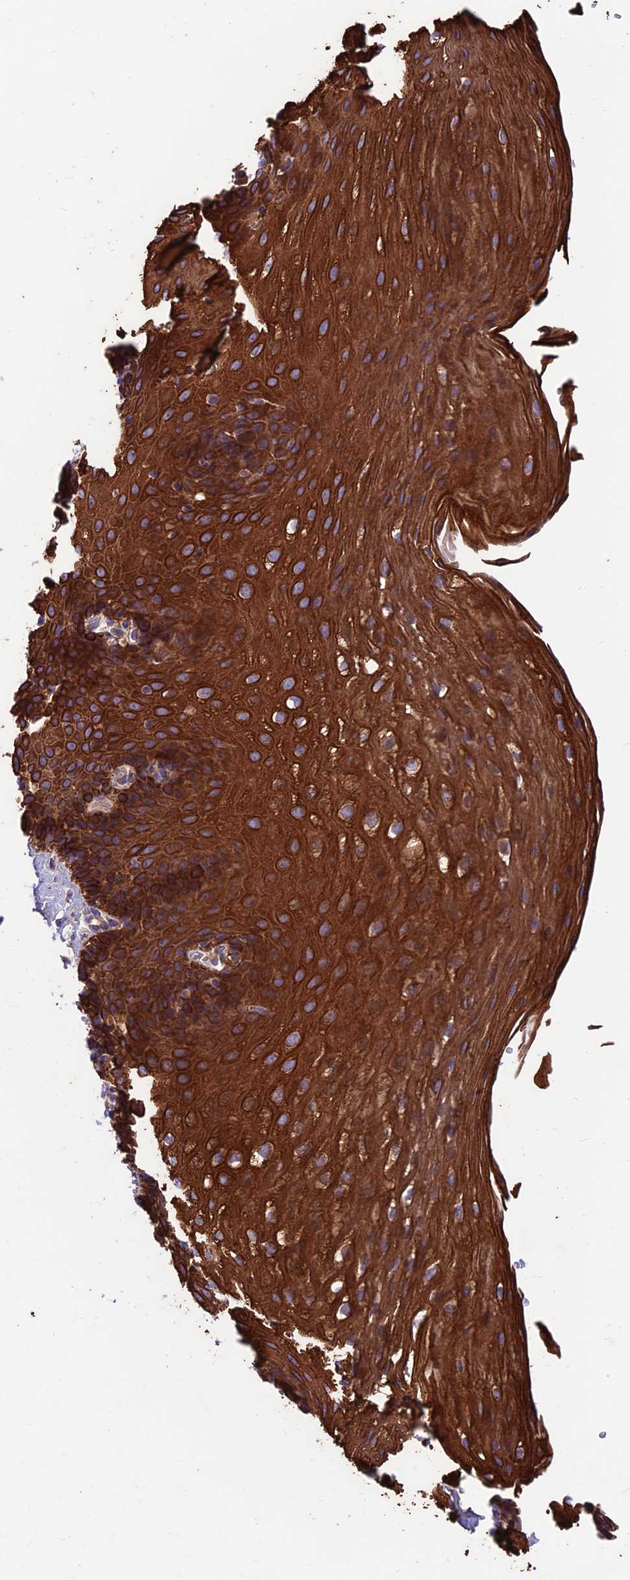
{"staining": {"intensity": "strong", "quantity": ">75%", "location": "cytoplasmic/membranous"}, "tissue": "esophagus", "cell_type": "Squamous epithelial cells", "image_type": "normal", "snomed": [{"axis": "morphology", "description": "Normal tissue, NOS"}, {"axis": "topography", "description": "Esophagus"}], "caption": "Immunohistochemical staining of unremarkable human esophagus shows strong cytoplasmic/membranous protein expression in approximately >75% of squamous epithelial cells.", "gene": "VPS16", "patient": {"sex": "female", "age": 66}}